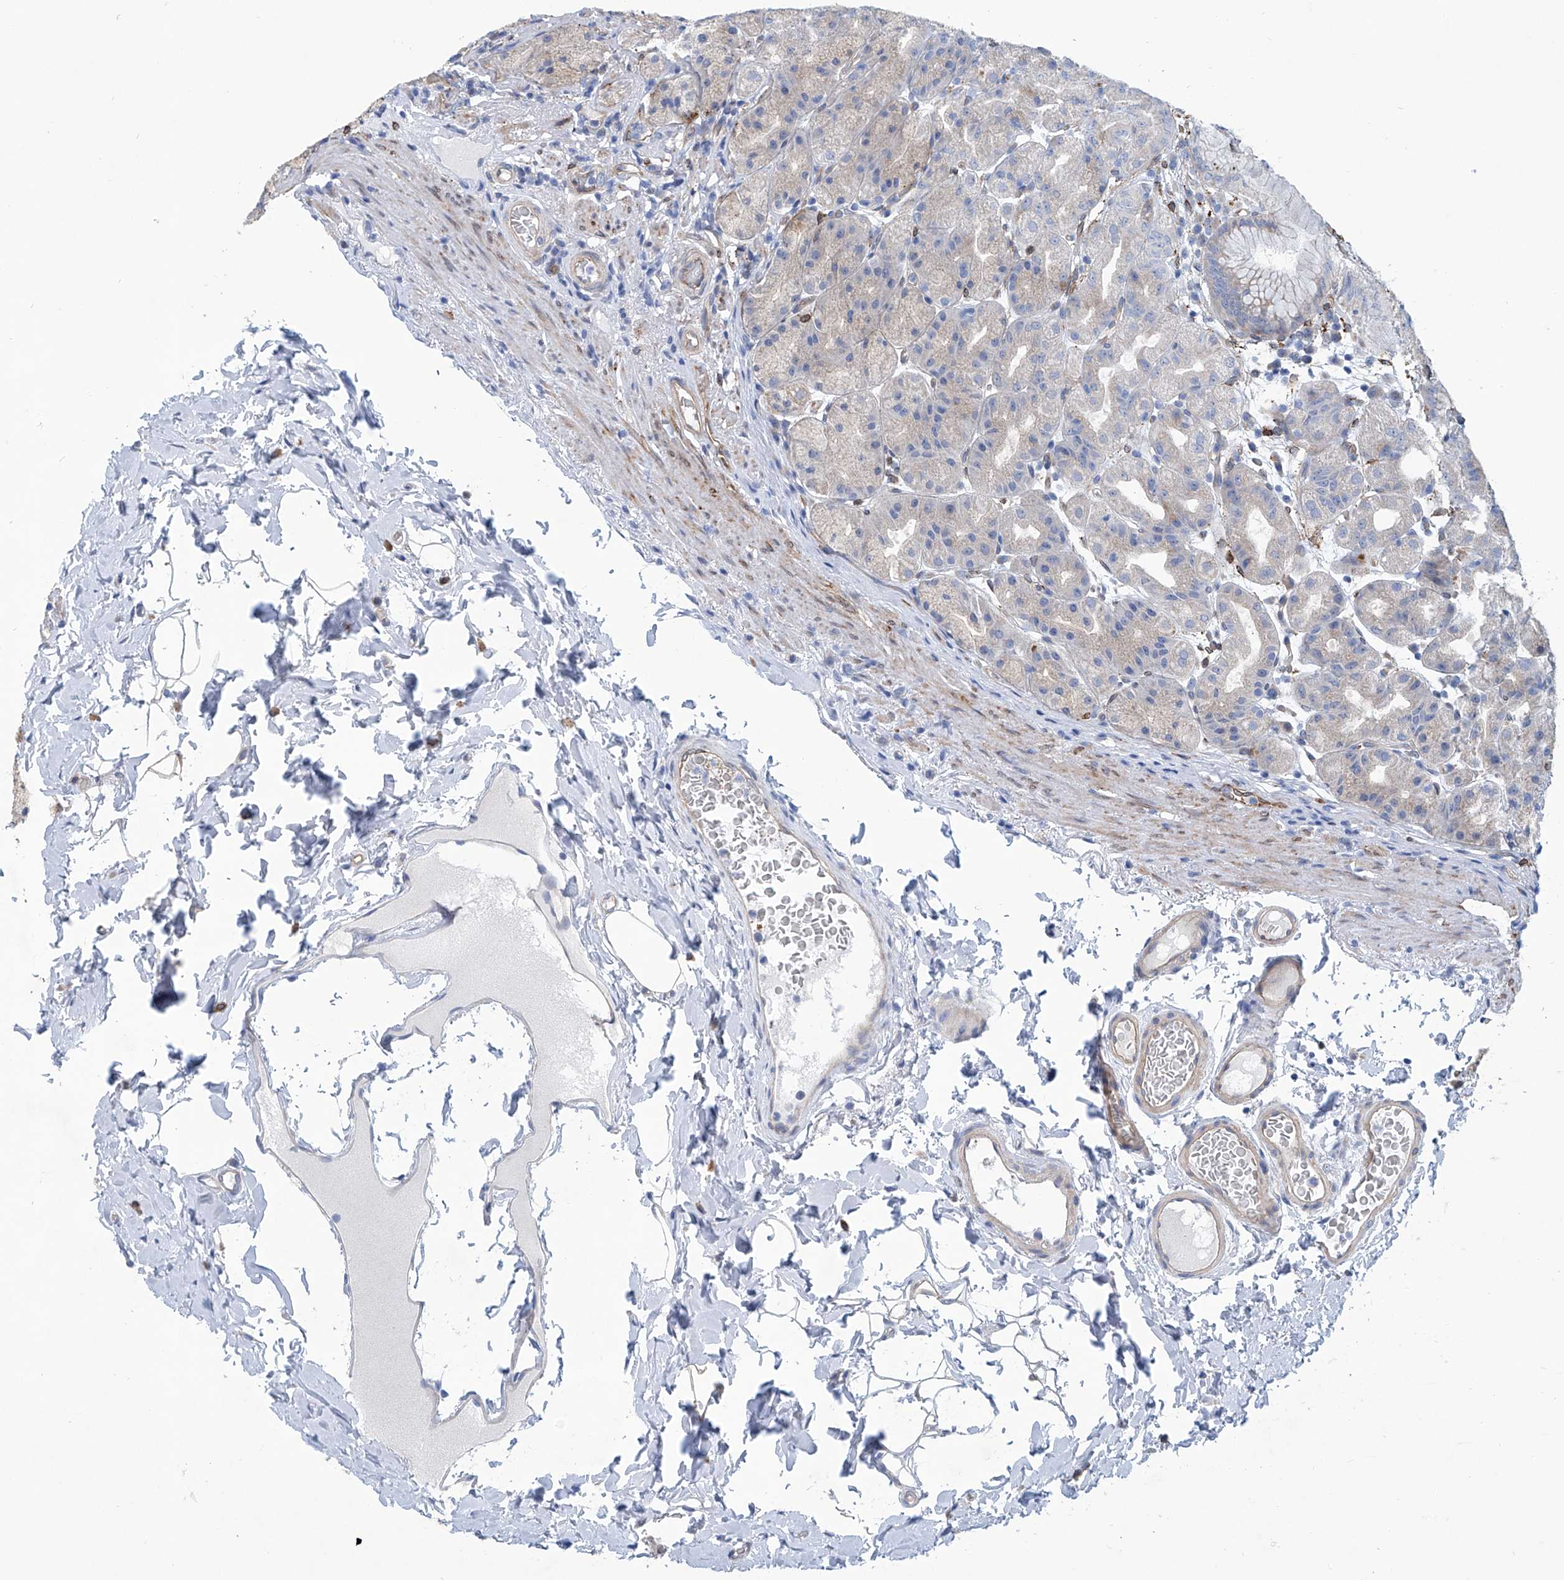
{"staining": {"intensity": "moderate", "quantity": "<25%", "location": "cytoplasmic/membranous"}, "tissue": "stomach", "cell_type": "Glandular cells", "image_type": "normal", "snomed": [{"axis": "morphology", "description": "Normal tissue, NOS"}, {"axis": "topography", "description": "Stomach, upper"}], "caption": "Moderate cytoplasmic/membranous protein staining is present in about <25% of glandular cells in stomach.", "gene": "TNN", "patient": {"sex": "male", "age": 68}}